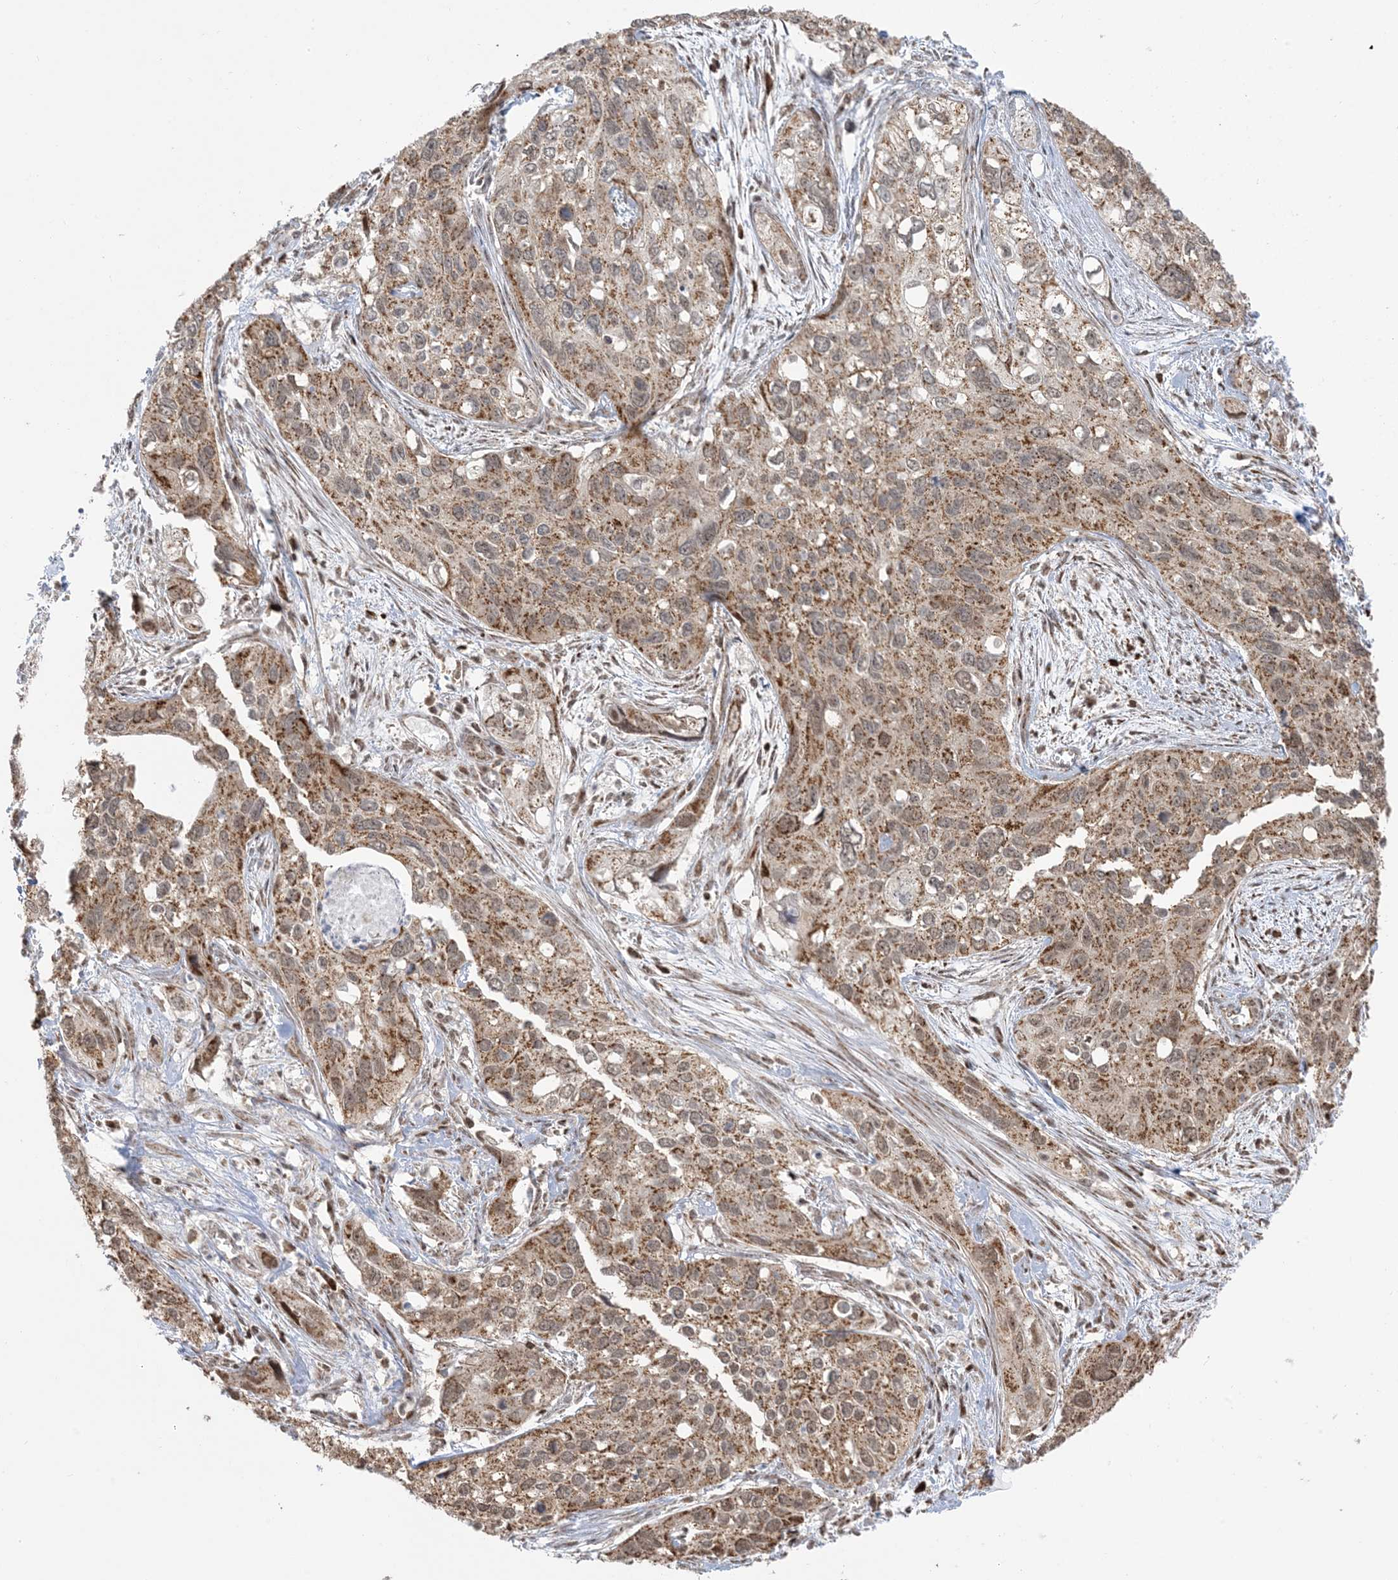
{"staining": {"intensity": "moderate", "quantity": ">75%", "location": "cytoplasmic/membranous"}, "tissue": "cervical cancer", "cell_type": "Tumor cells", "image_type": "cancer", "snomed": [{"axis": "morphology", "description": "Squamous cell carcinoma, NOS"}, {"axis": "topography", "description": "Cervix"}], "caption": "Brown immunohistochemical staining in cervical squamous cell carcinoma shows moderate cytoplasmic/membranous positivity in approximately >75% of tumor cells. Nuclei are stained in blue.", "gene": "MAPKBP1", "patient": {"sex": "female", "age": 55}}